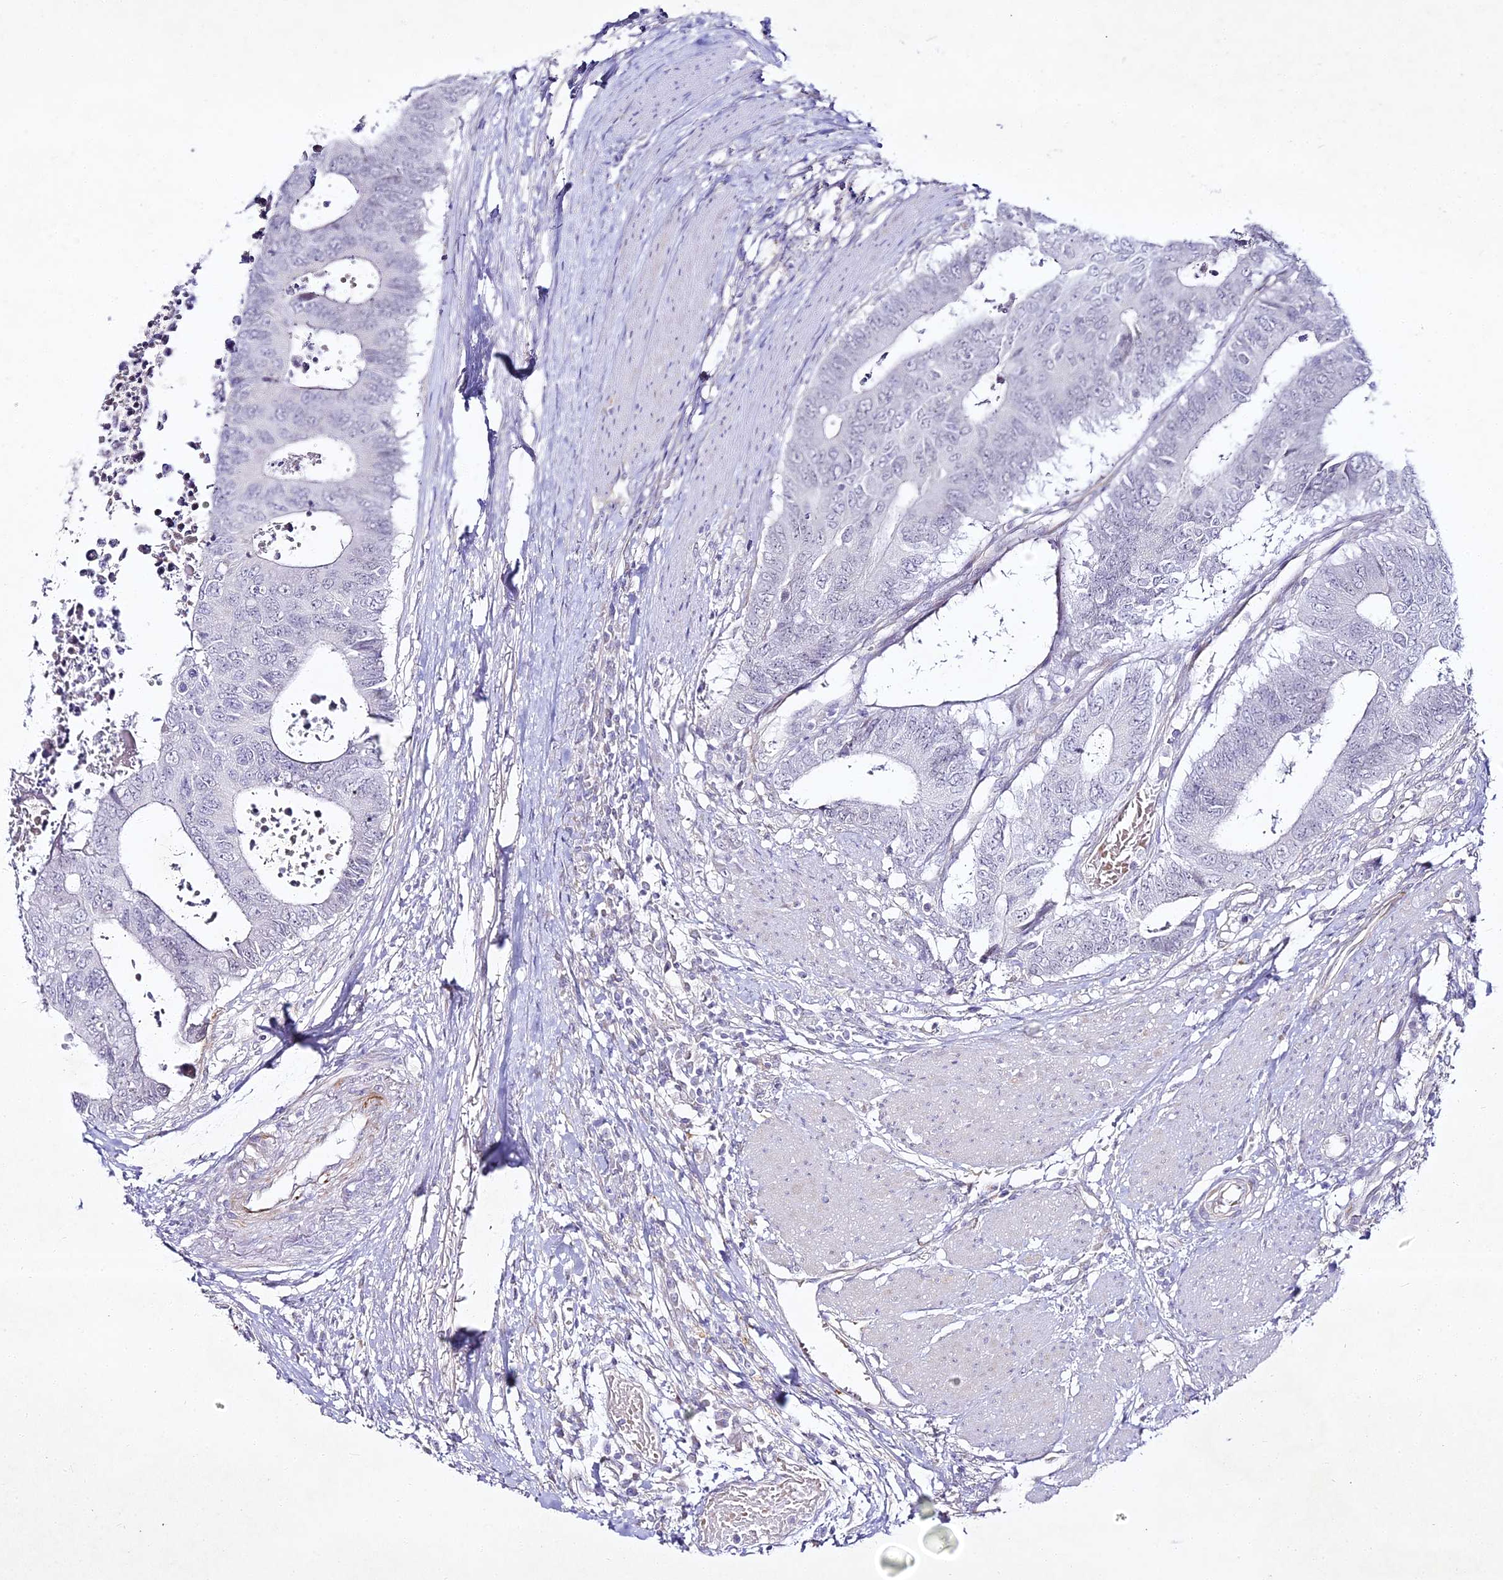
{"staining": {"intensity": "negative", "quantity": "none", "location": "none"}, "tissue": "colorectal cancer", "cell_type": "Tumor cells", "image_type": "cancer", "snomed": [{"axis": "morphology", "description": "Adenocarcinoma, NOS"}, {"axis": "topography", "description": "Rectum"}], "caption": "This is a photomicrograph of IHC staining of colorectal cancer, which shows no expression in tumor cells.", "gene": "ALPG", "patient": {"sex": "male", "age": 84}}